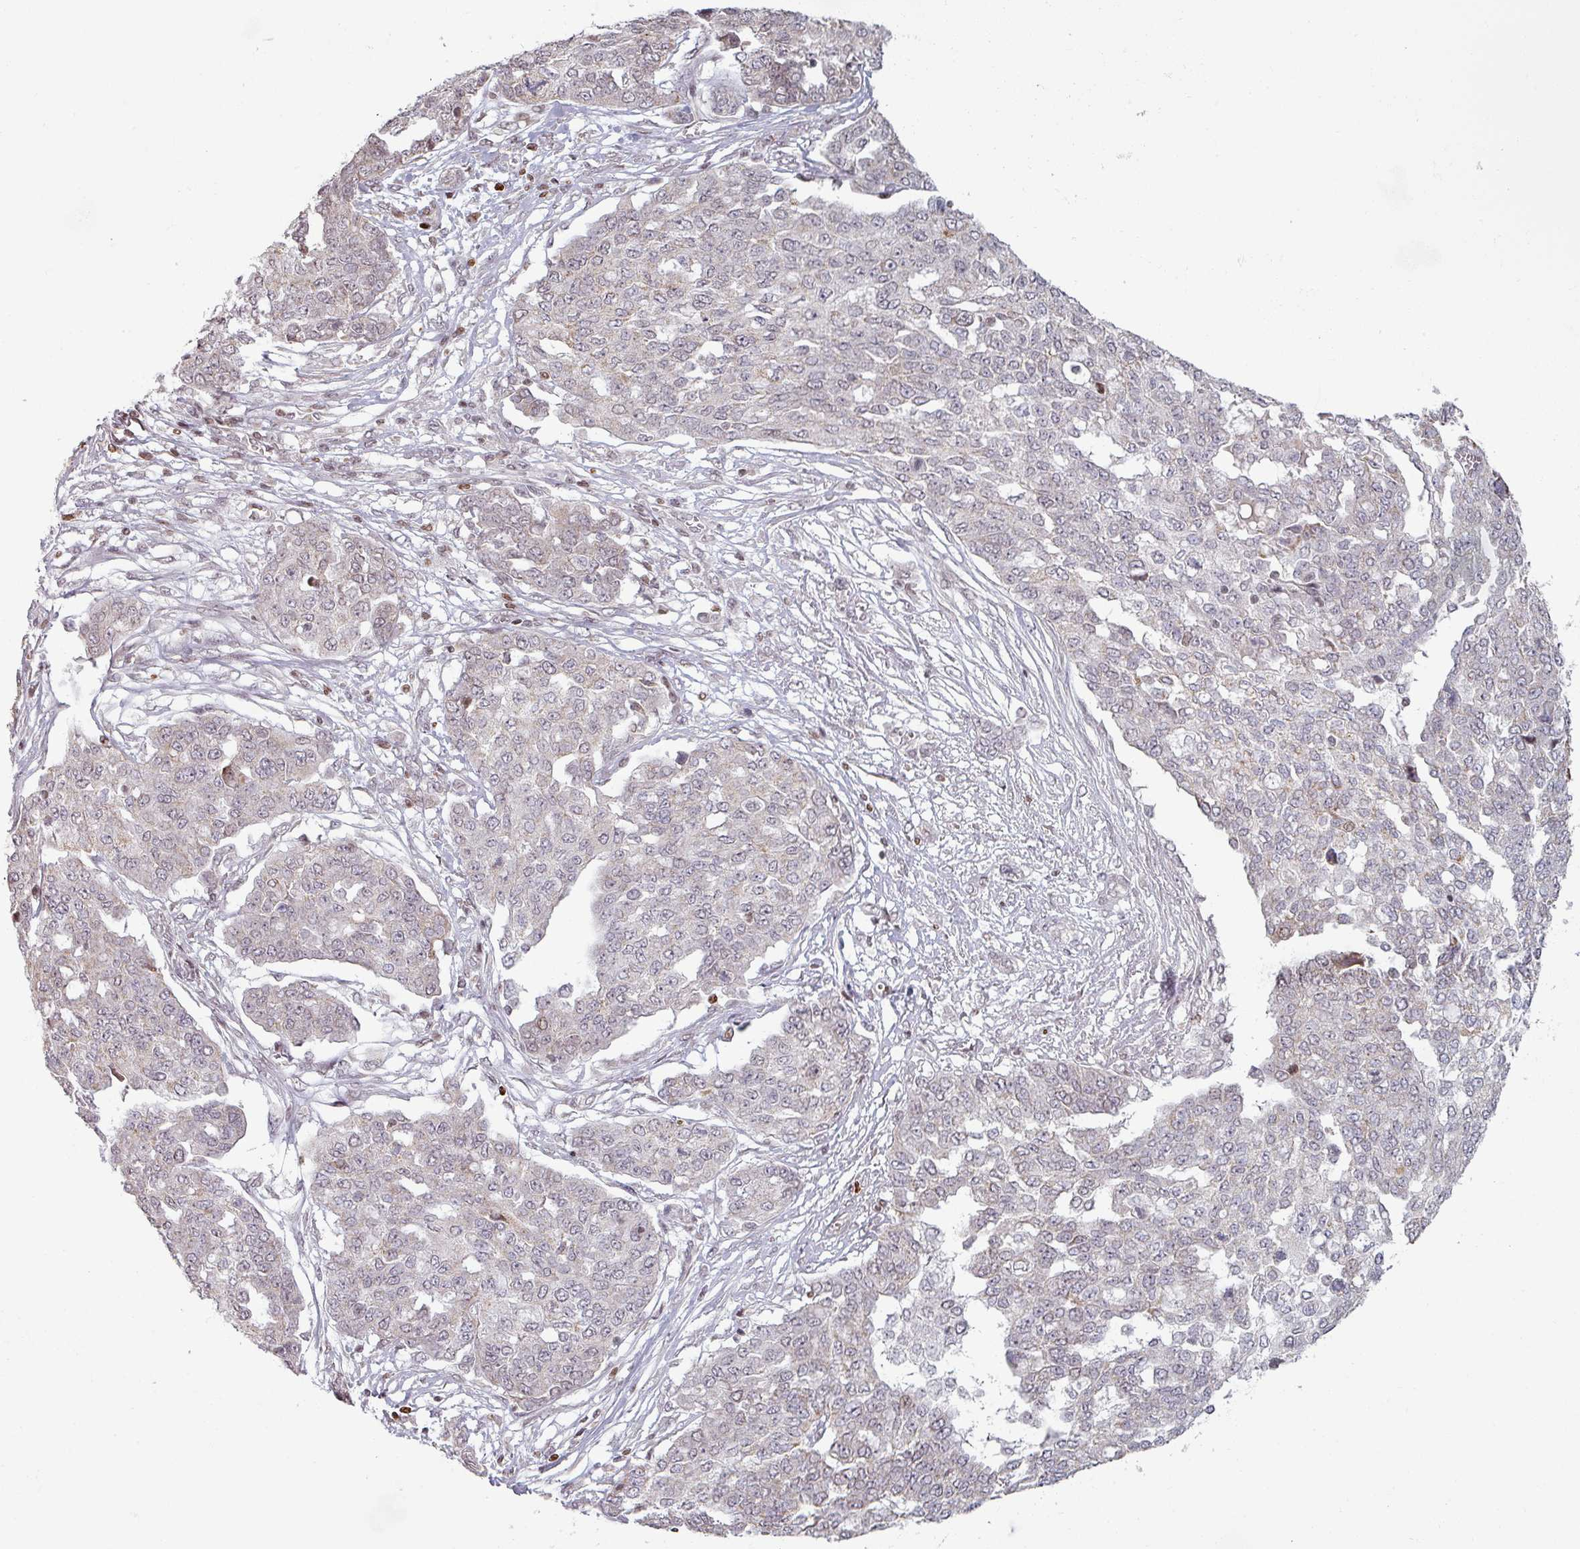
{"staining": {"intensity": "negative", "quantity": "none", "location": "none"}, "tissue": "ovarian cancer", "cell_type": "Tumor cells", "image_type": "cancer", "snomed": [{"axis": "morphology", "description": "Cystadenocarcinoma, serous, NOS"}, {"axis": "topography", "description": "Soft tissue"}, {"axis": "topography", "description": "Ovary"}], "caption": "Immunohistochemistry image of serous cystadenocarcinoma (ovarian) stained for a protein (brown), which displays no positivity in tumor cells.", "gene": "NCOR1", "patient": {"sex": "female", "age": 57}}